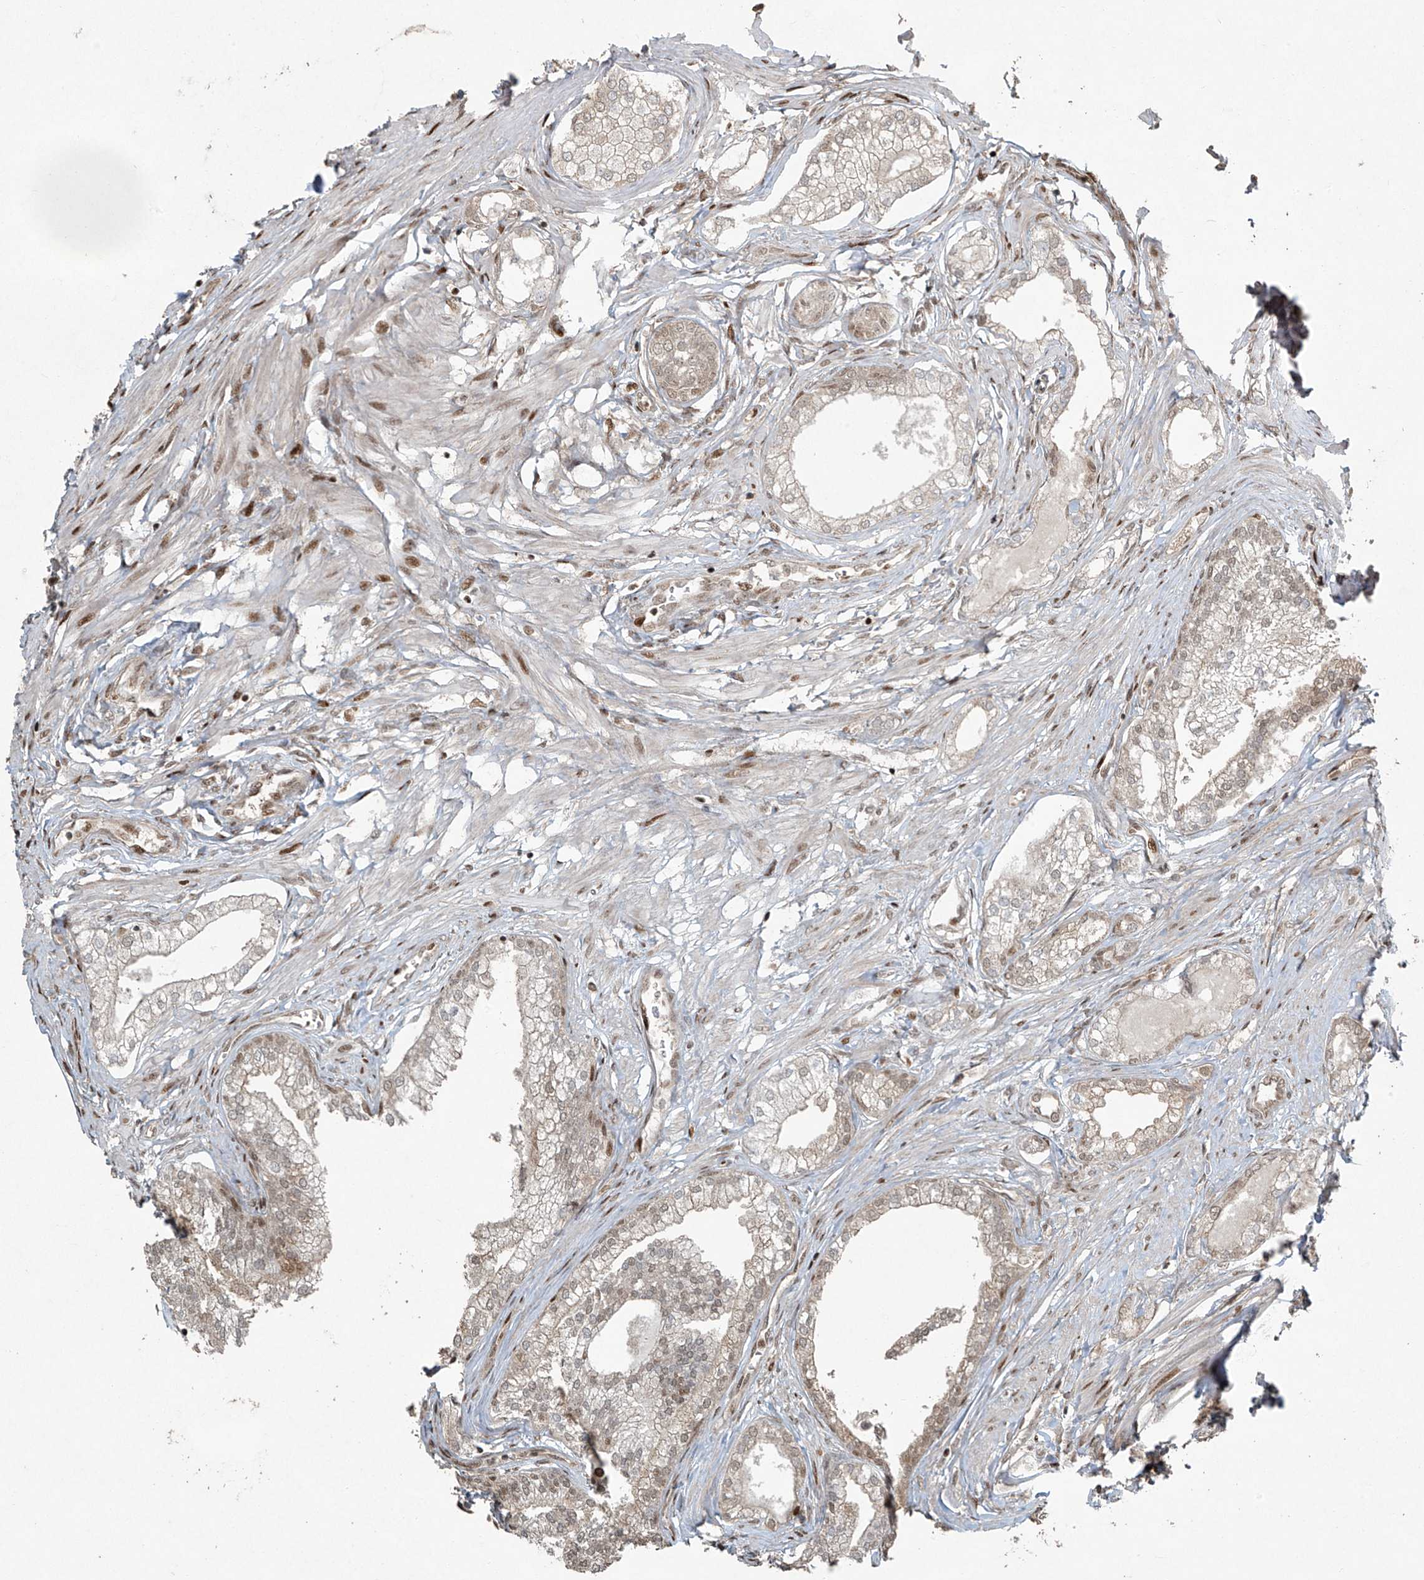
{"staining": {"intensity": "moderate", "quantity": "25%-75%", "location": "cytoplasmic/membranous,nuclear"}, "tissue": "prostate", "cell_type": "Glandular cells", "image_type": "normal", "snomed": [{"axis": "morphology", "description": "Normal tissue, NOS"}, {"axis": "morphology", "description": "Urothelial carcinoma, Low grade"}, {"axis": "topography", "description": "Urinary bladder"}, {"axis": "topography", "description": "Prostate"}], "caption": "Glandular cells display medium levels of moderate cytoplasmic/membranous,nuclear expression in approximately 25%-75% of cells in normal prostate. The protein is stained brown, and the nuclei are stained in blue (DAB (3,3'-diaminobenzidine) IHC with brightfield microscopy, high magnification).", "gene": "TTC22", "patient": {"sex": "male", "age": 60}}